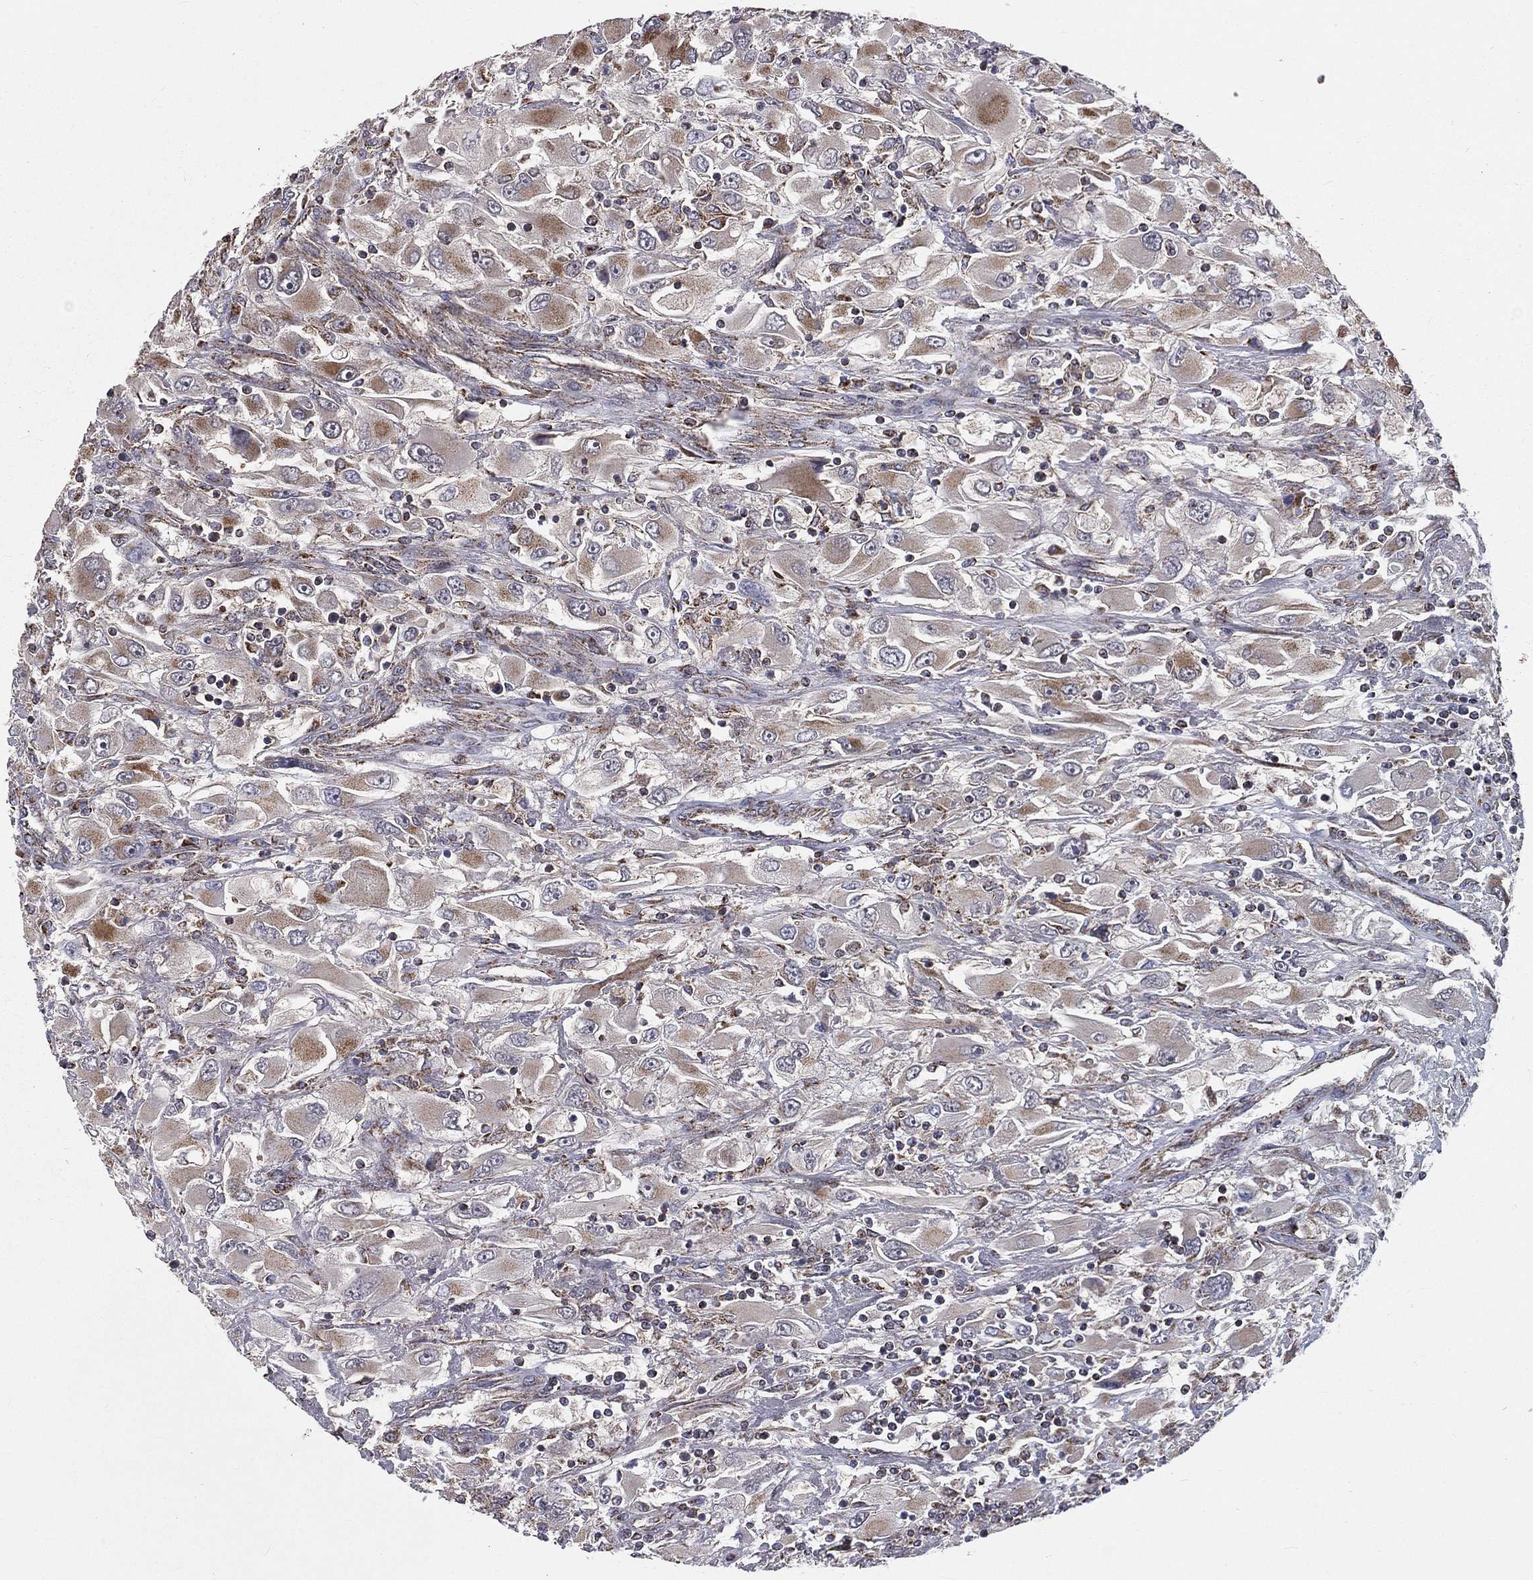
{"staining": {"intensity": "moderate", "quantity": "<25%", "location": "cytoplasmic/membranous"}, "tissue": "renal cancer", "cell_type": "Tumor cells", "image_type": "cancer", "snomed": [{"axis": "morphology", "description": "Adenocarcinoma, NOS"}, {"axis": "topography", "description": "Kidney"}], "caption": "Renal adenocarcinoma tissue exhibits moderate cytoplasmic/membranous staining in about <25% of tumor cells, visualized by immunohistochemistry.", "gene": "GPD1", "patient": {"sex": "female", "age": 52}}